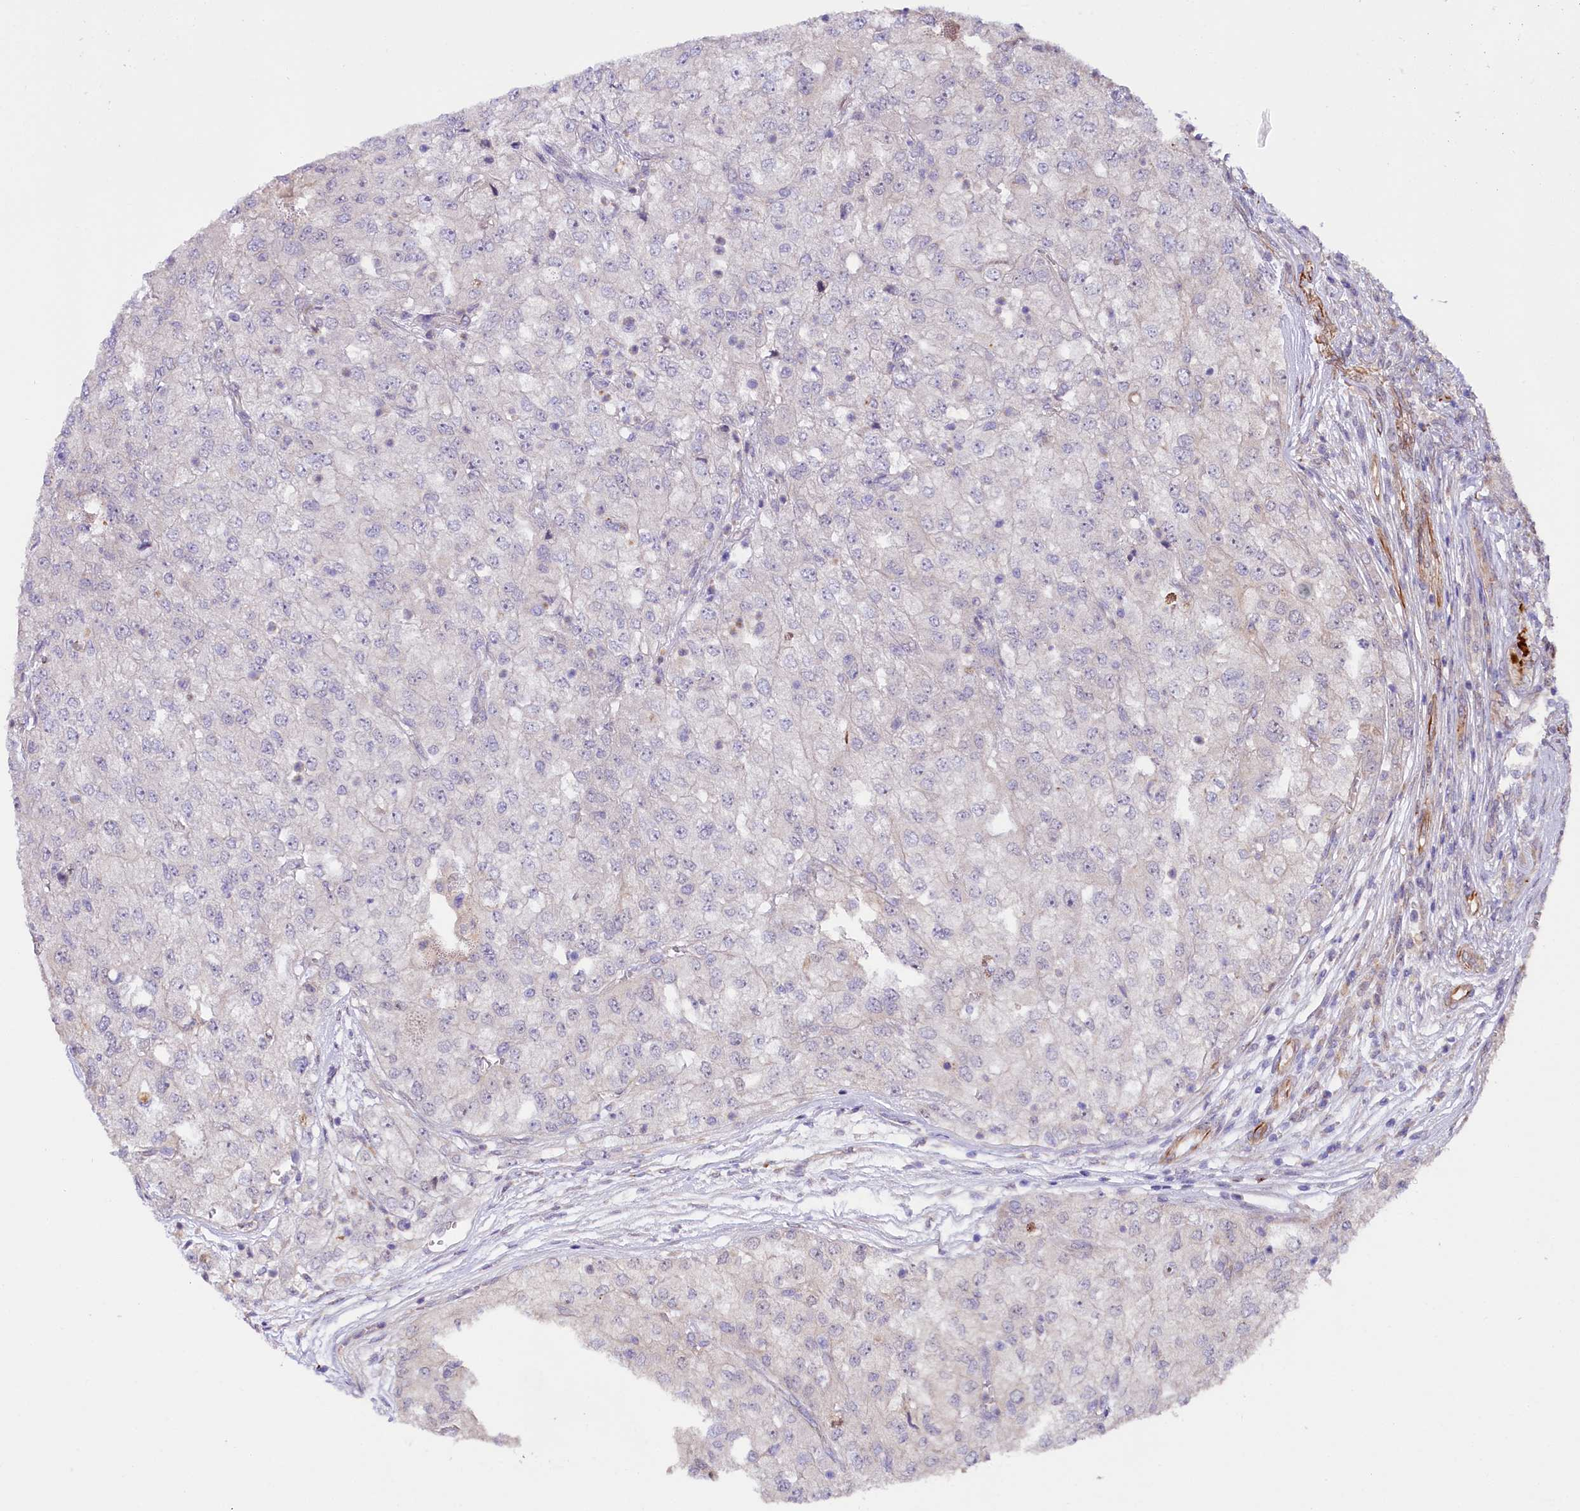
{"staining": {"intensity": "negative", "quantity": "none", "location": "none"}, "tissue": "renal cancer", "cell_type": "Tumor cells", "image_type": "cancer", "snomed": [{"axis": "morphology", "description": "Adenocarcinoma, NOS"}, {"axis": "topography", "description": "Kidney"}], "caption": "DAB (3,3'-diaminobenzidine) immunohistochemical staining of human renal cancer (adenocarcinoma) demonstrates no significant staining in tumor cells. Nuclei are stained in blue.", "gene": "TTC12", "patient": {"sex": "female", "age": 54}}